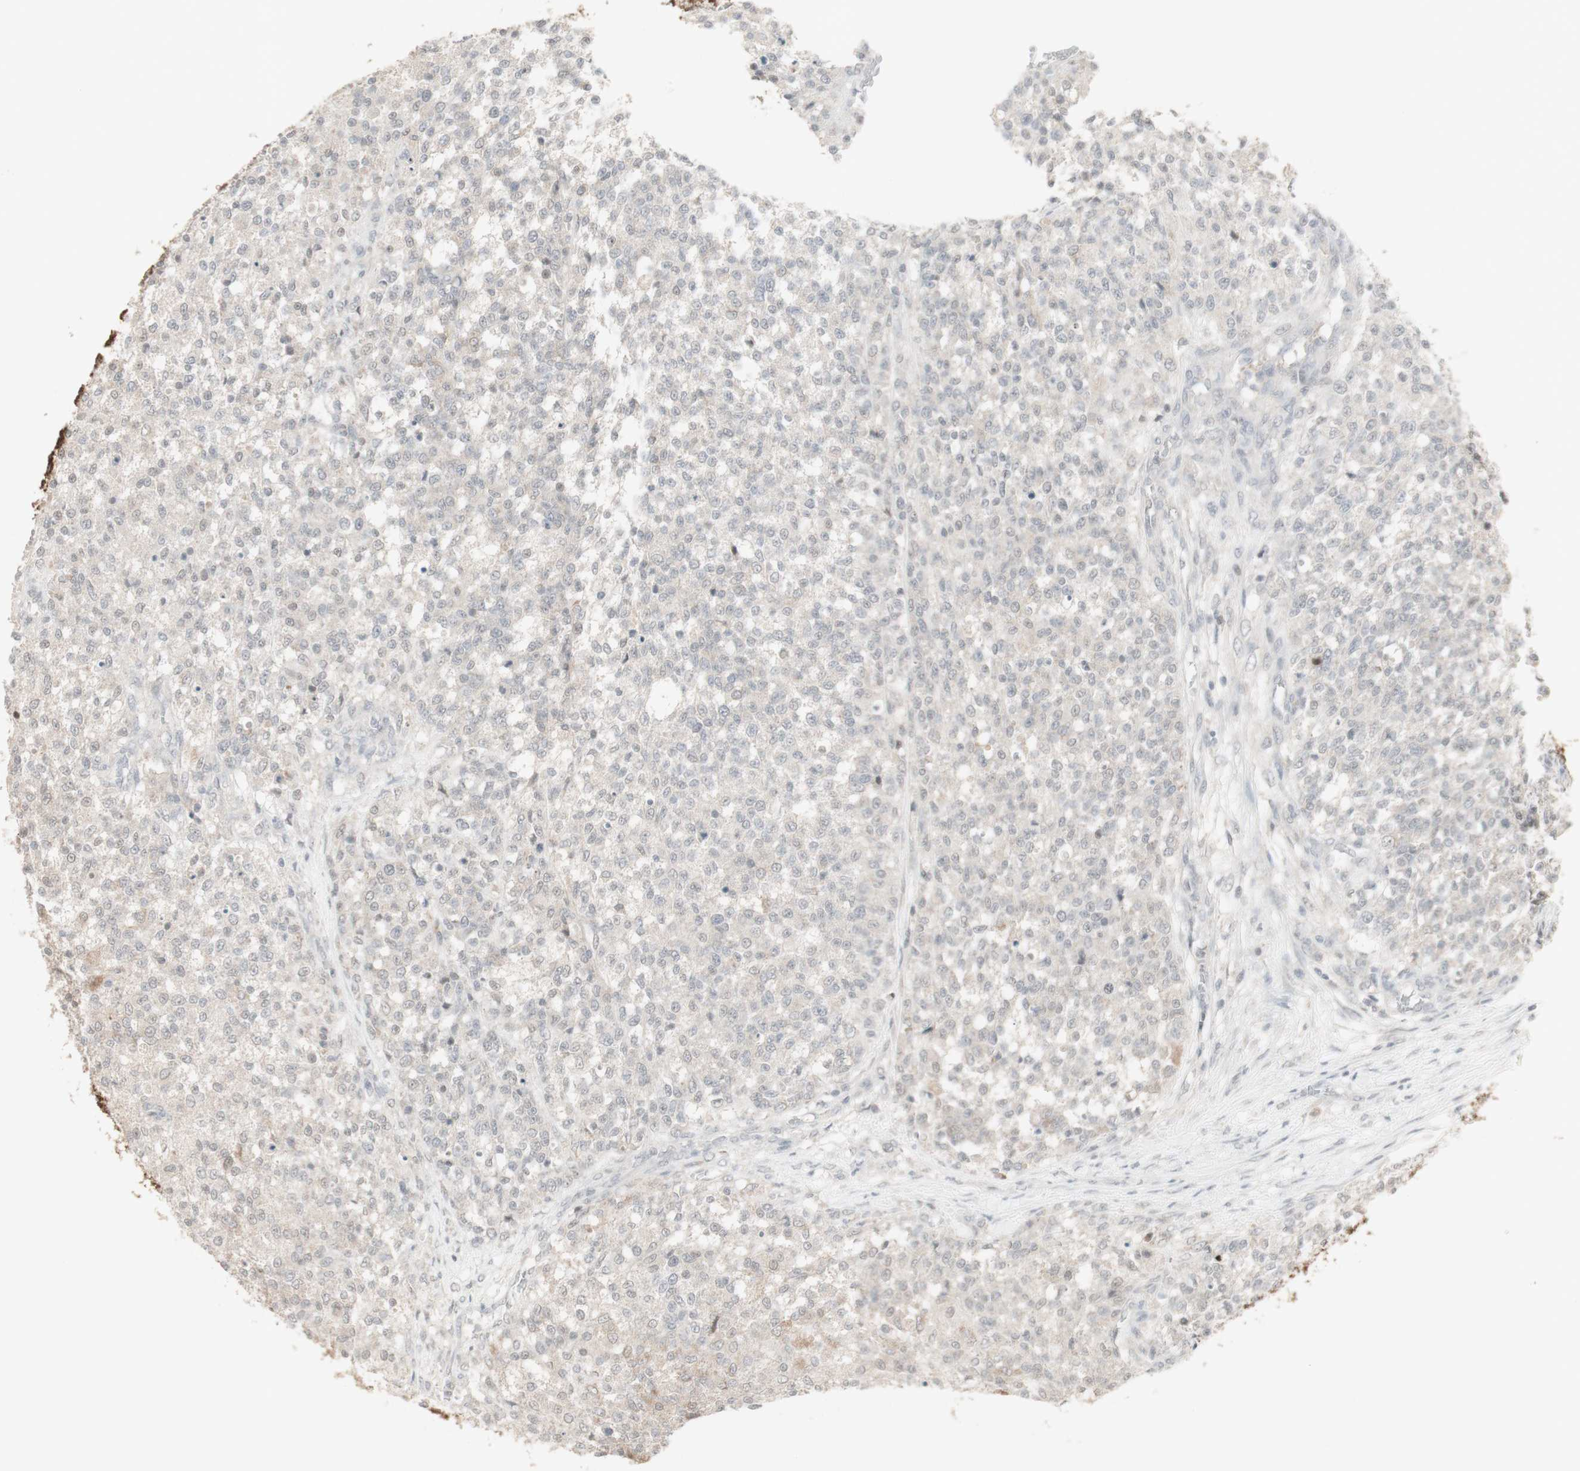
{"staining": {"intensity": "negative", "quantity": "none", "location": "none"}, "tissue": "testis cancer", "cell_type": "Tumor cells", "image_type": "cancer", "snomed": [{"axis": "morphology", "description": "Seminoma, NOS"}, {"axis": "topography", "description": "Testis"}], "caption": "Image shows no protein staining in tumor cells of testis seminoma tissue. (DAB (3,3'-diaminobenzidine) IHC with hematoxylin counter stain).", "gene": "C1orf116", "patient": {"sex": "male", "age": 59}}